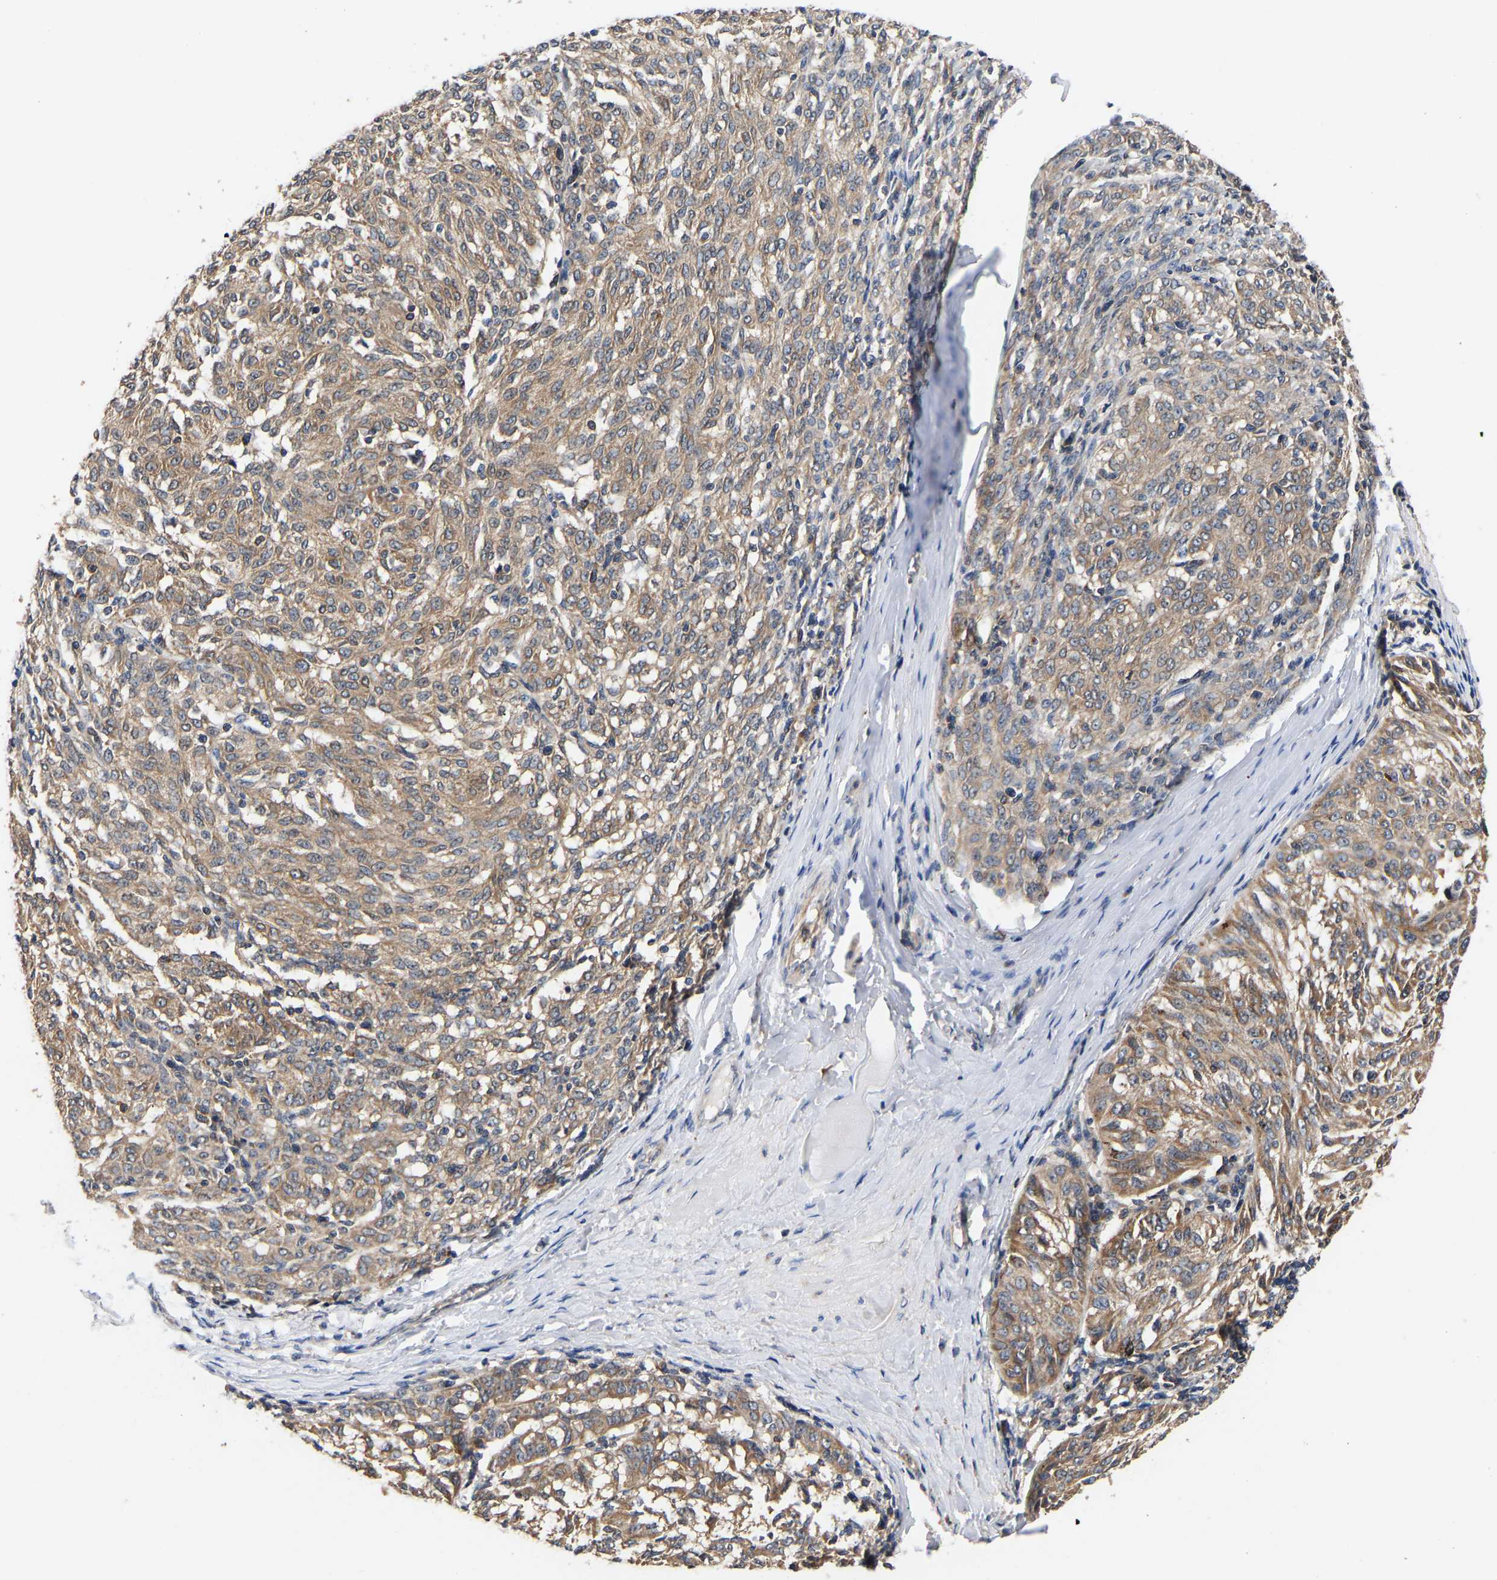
{"staining": {"intensity": "moderate", "quantity": ">75%", "location": "cytoplasmic/membranous"}, "tissue": "melanoma", "cell_type": "Tumor cells", "image_type": "cancer", "snomed": [{"axis": "morphology", "description": "Malignant melanoma, NOS"}, {"axis": "topography", "description": "Skin"}], "caption": "A histopathology image of human melanoma stained for a protein displays moderate cytoplasmic/membranous brown staining in tumor cells.", "gene": "LRBA", "patient": {"sex": "female", "age": 72}}